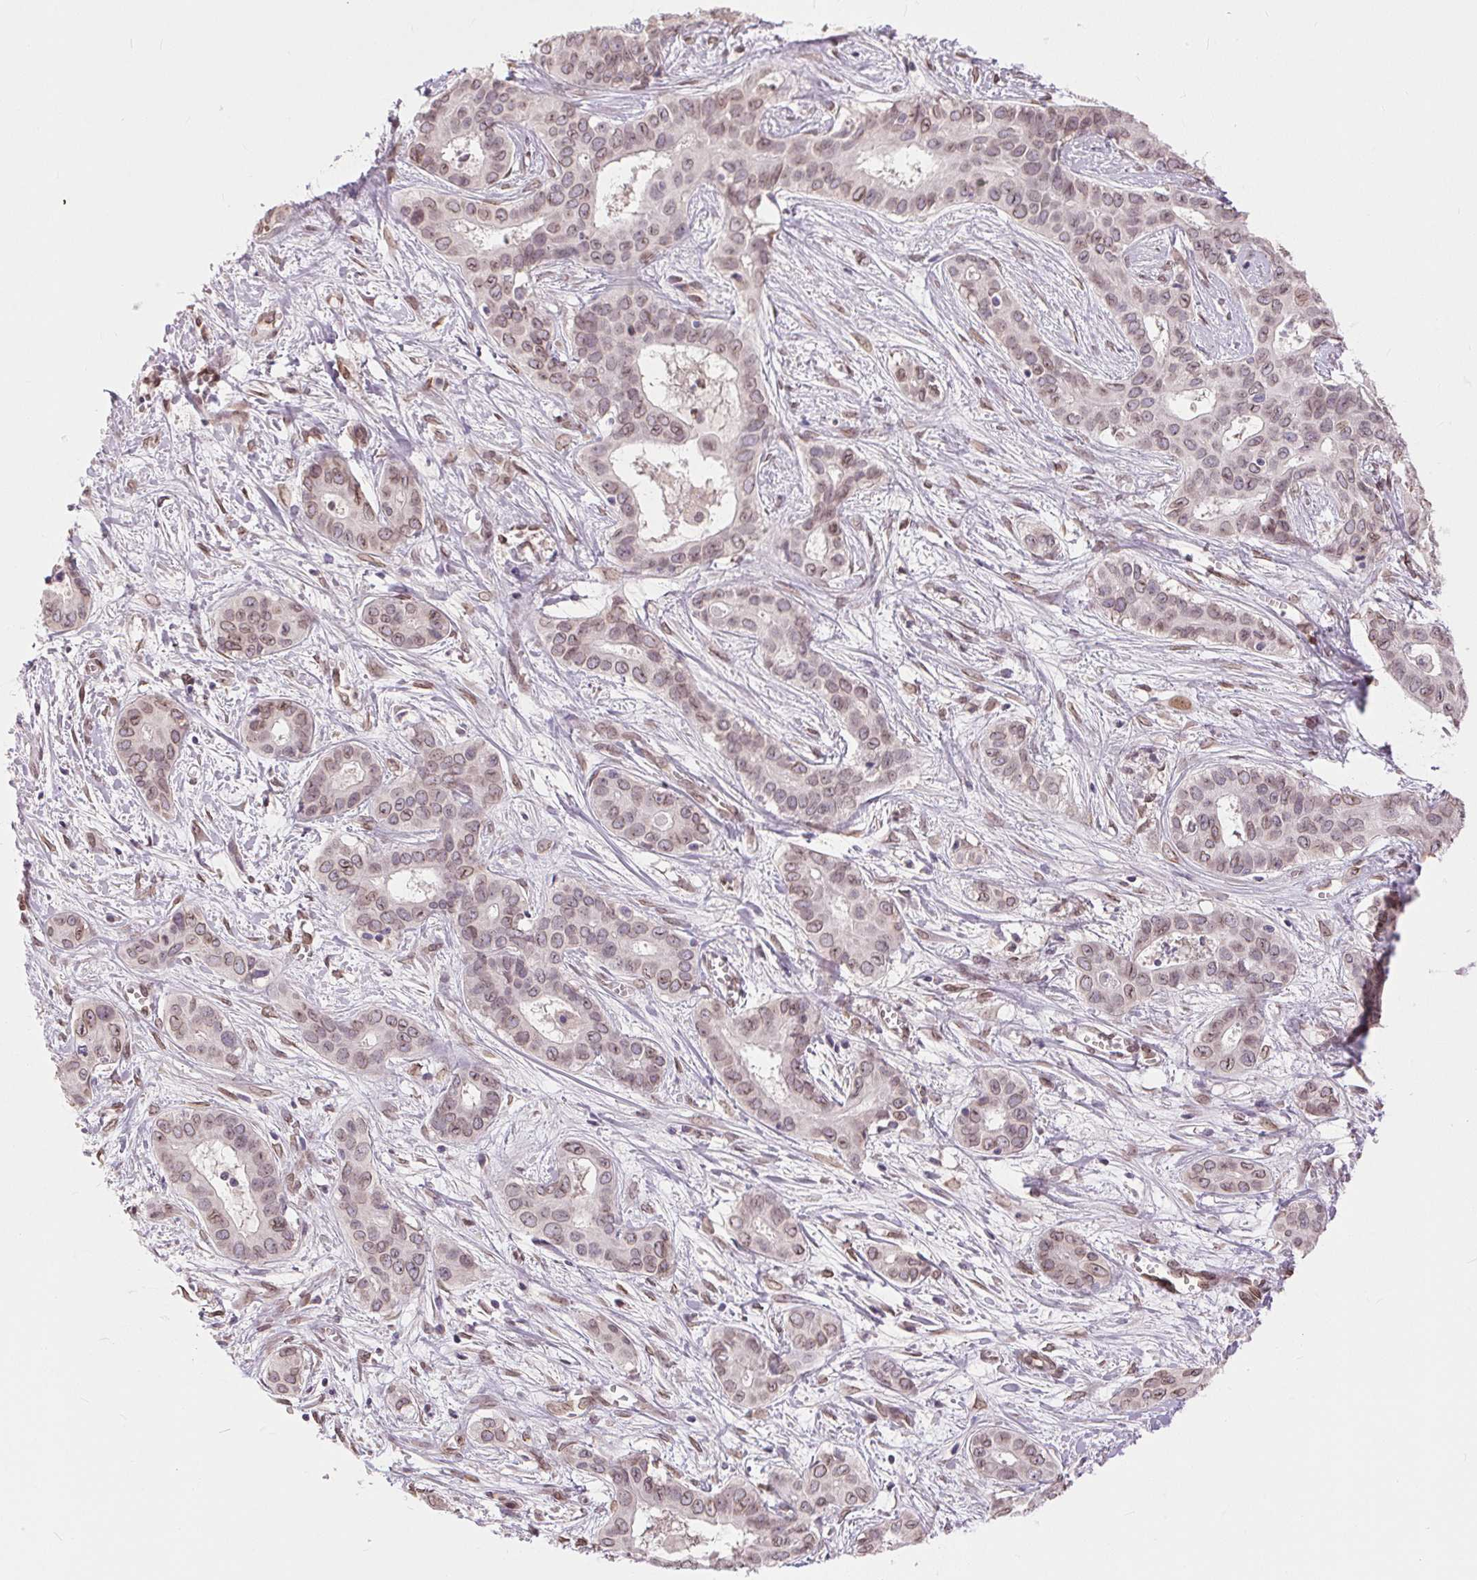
{"staining": {"intensity": "weak", "quantity": ">75%", "location": "cytoplasmic/membranous,nuclear"}, "tissue": "liver cancer", "cell_type": "Tumor cells", "image_type": "cancer", "snomed": [{"axis": "morphology", "description": "Cholangiocarcinoma"}, {"axis": "topography", "description": "Liver"}], "caption": "This is an image of immunohistochemistry staining of liver cancer, which shows weak staining in the cytoplasmic/membranous and nuclear of tumor cells.", "gene": "TMEM175", "patient": {"sex": "female", "age": 65}}